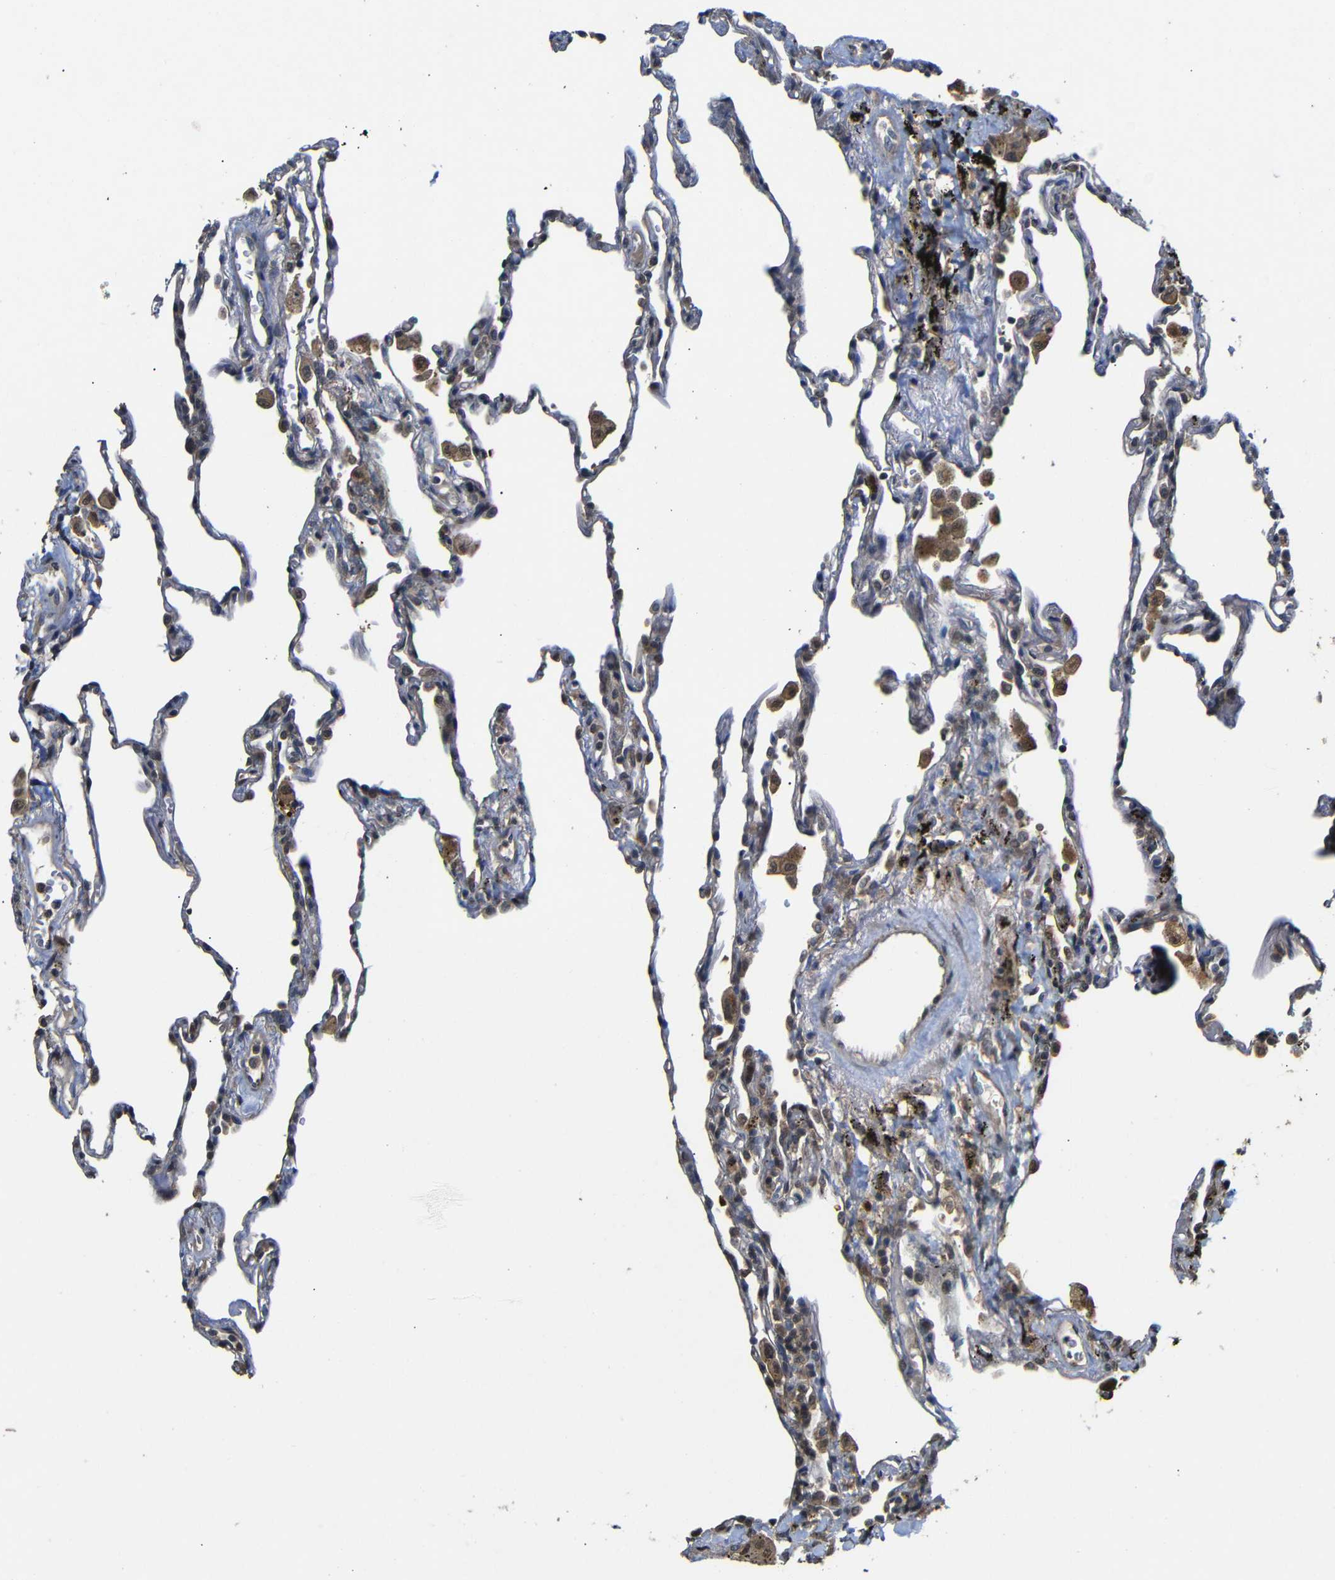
{"staining": {"intensity": "negative", "quantity": "none", "location": "none"}, "tissue": "lung", "cell_type": "Alveolar cells", "image_type": "normal", "snomed": [{"axis": "morphology", "description": "Normal tissue, NOS"}, {"axis": "topography", "description": "Lung"}], "caption": "Immunohistochemistry of normal lung reveals no positivity in alveolar cells.", "gene": "ATG12", "patient": {"sex": "male", "age": 59}}